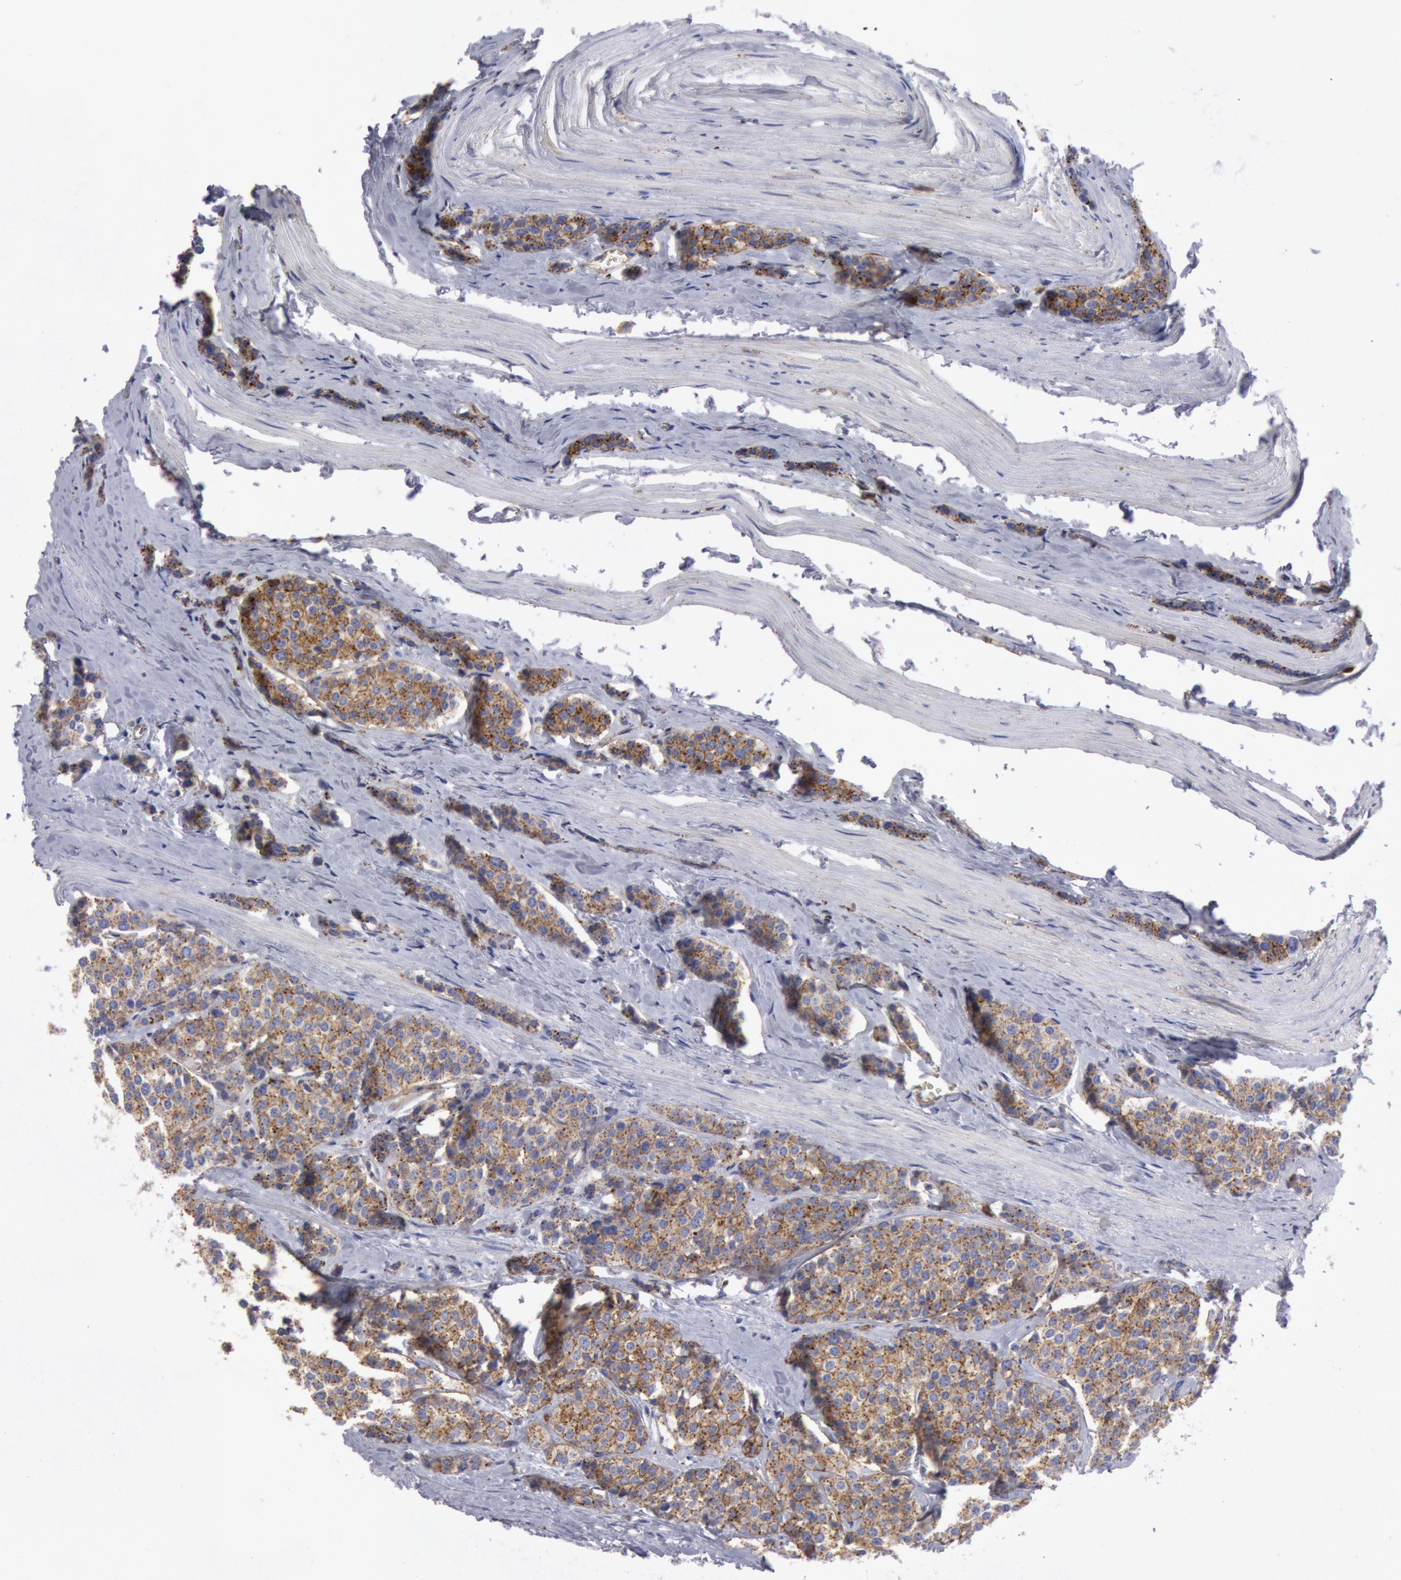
{"staining": {"intensity": "moderate", "quantity": ">75%", "location": "cytoplasmic/membranous"}, "tissue": "carcinoid", "cell_type": "Tumor cells", "image_type": "cancer", "snomed": [{"axis": "morphology", "description": "Carcinoid, malignant, NOS"}, {"axis": "topography", "description": "Small intestine"}], "caption": "Malignant carcinoid stained for a protein (brown) displays moderate cytoplasmic/membranous positive expression in about >75% of tumor cells.", "gene": "FLOT1", "patient": {"sex": "male", "age": 60}}